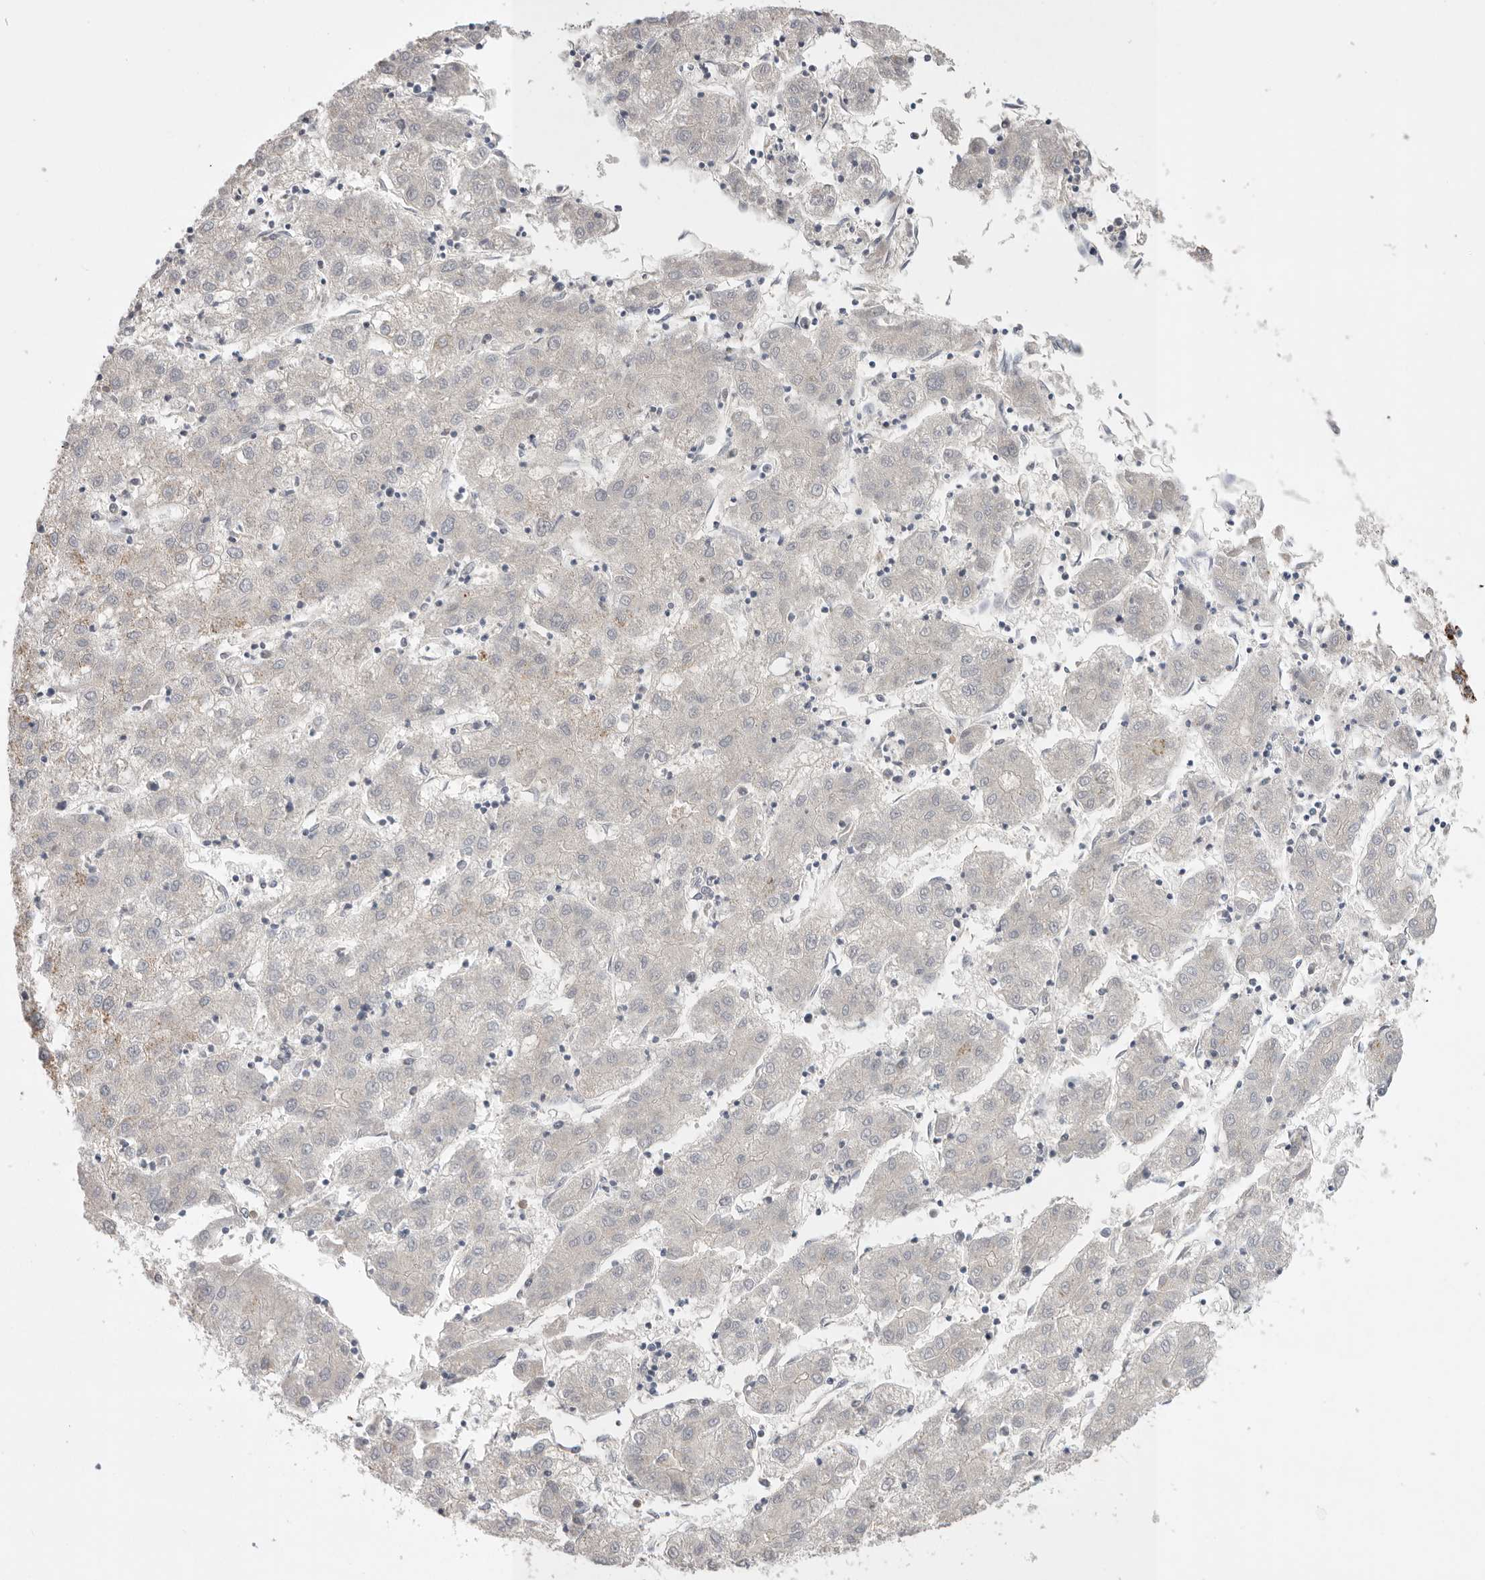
{"staining": {"intensity": "negative", "quantity": "none", "location": "none"}, "tissue": "liver cancer", "cell_type": "Tumor cells", "image_type": "cancer", "snomed": [{"axis": "morphology", "description": "Carcinoma, Hepatocellular, NOS"}, {"axis": "topography", "description": "Liver"}], "caption": "Human hepatocellular carcinoma (liver) stained for a protein using immunohistochemistry (IHC) shows no positivity in tumor cells.", "gene": "CCDC126", "patient": {"sex": "male", "age": 72}}